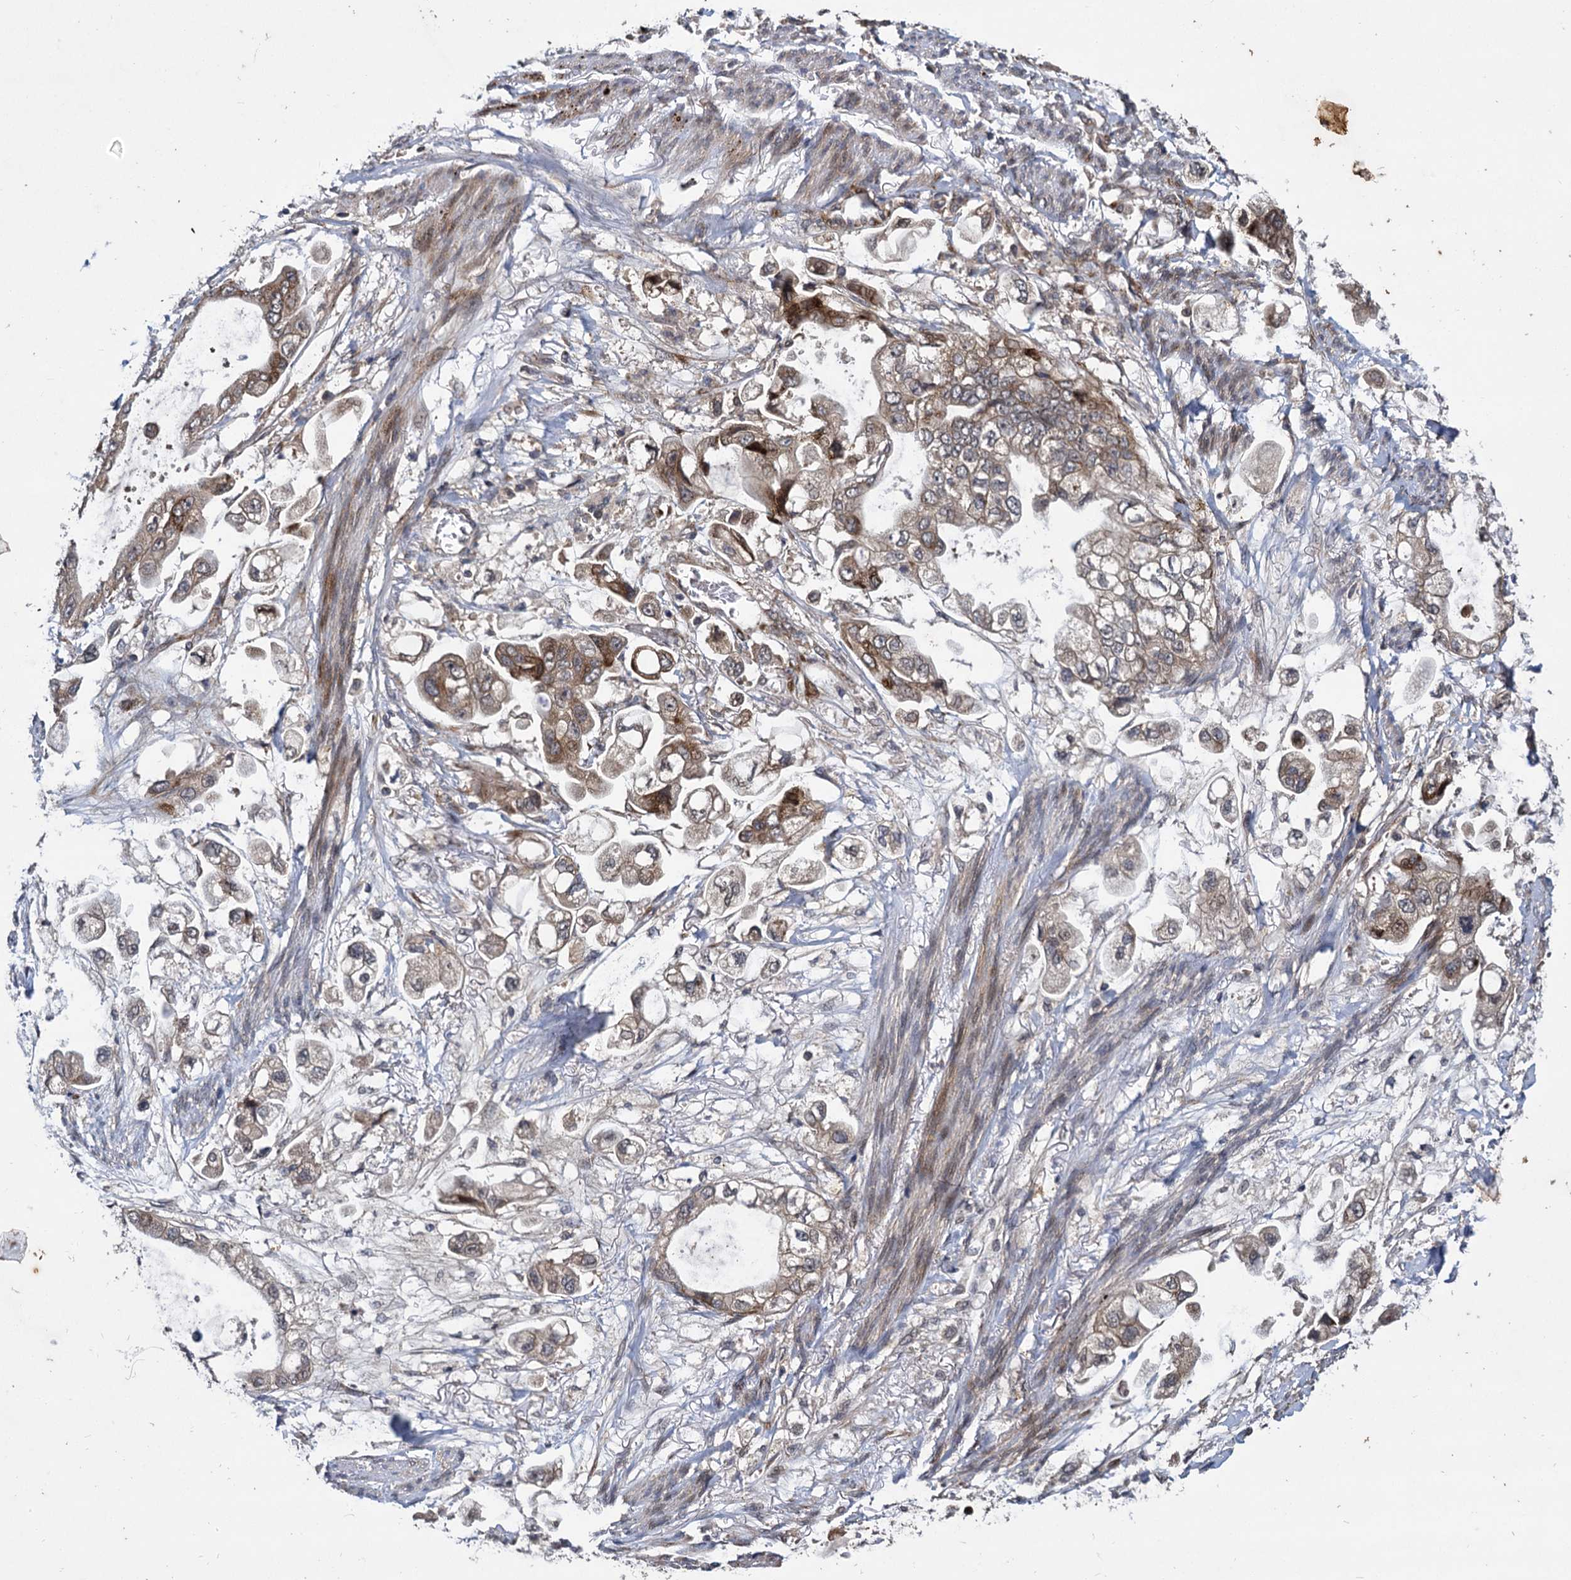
{"staining": {"intensity": "moderate", "quantity": ">75%", "location": "cytoplasmic/membranous"}, "tissue": "stomach cancer", "cell_type": "Tumor cells", "image_type": "cancer", "snomed": [{"axis": "morphology", "description": "Adenocarcinoma, NOS"}, {"axis": "topography", "description": "Stomach"}], "caption": "Adenocarcinoma (stomach) stained with a brown dye shows moderate cytoplasmic/membranous positive positivity in approximately >75% of tumor cells.", "gene": "INPPL1", "patient": {"sex": "male", "age": 62}}